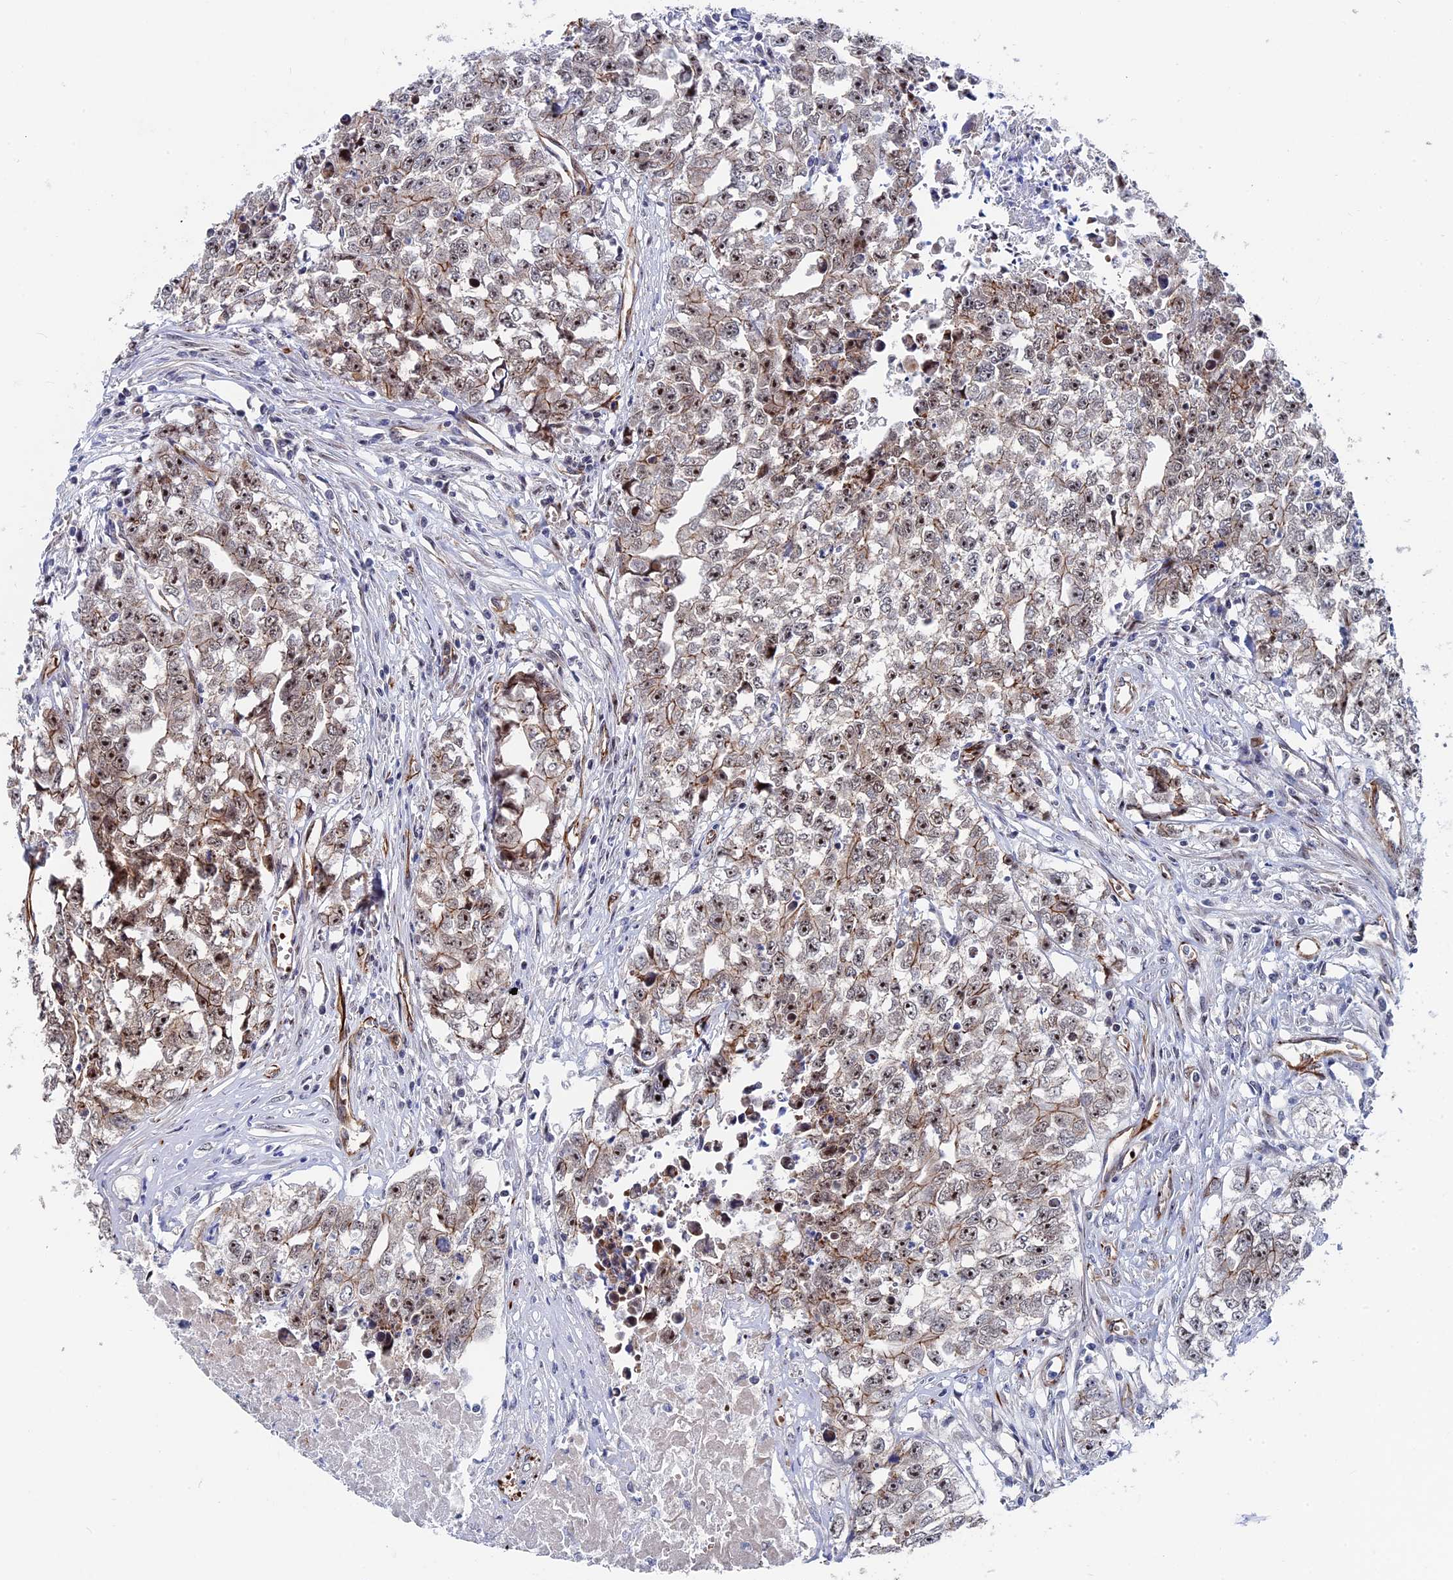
{"staining": {"intensity": "strong", "quantity": "25%-75%", "location": "nuclear"}, "tissue": "testis cancer", "cell_type": "Tumor cells", "image_type": "cancer", "snomed": [{"axis": "morphology", "description": "Seminoma, NOS"}, {"axis": "morphology", "description": "Carcinoma, Embryonal, NOS"}, {"axis": "topography", "description": "Testis"}], "caption": "A high amount of strong nuclear positivity is appreciated in approximately 25%-75% of tumor cells in testis embryonal carcinoma tissue. The protein is shown in brown color, while the nuclei are stained blue.", "gene": "EXOSC9", "patient": {"sex": "male", "age": 43}}